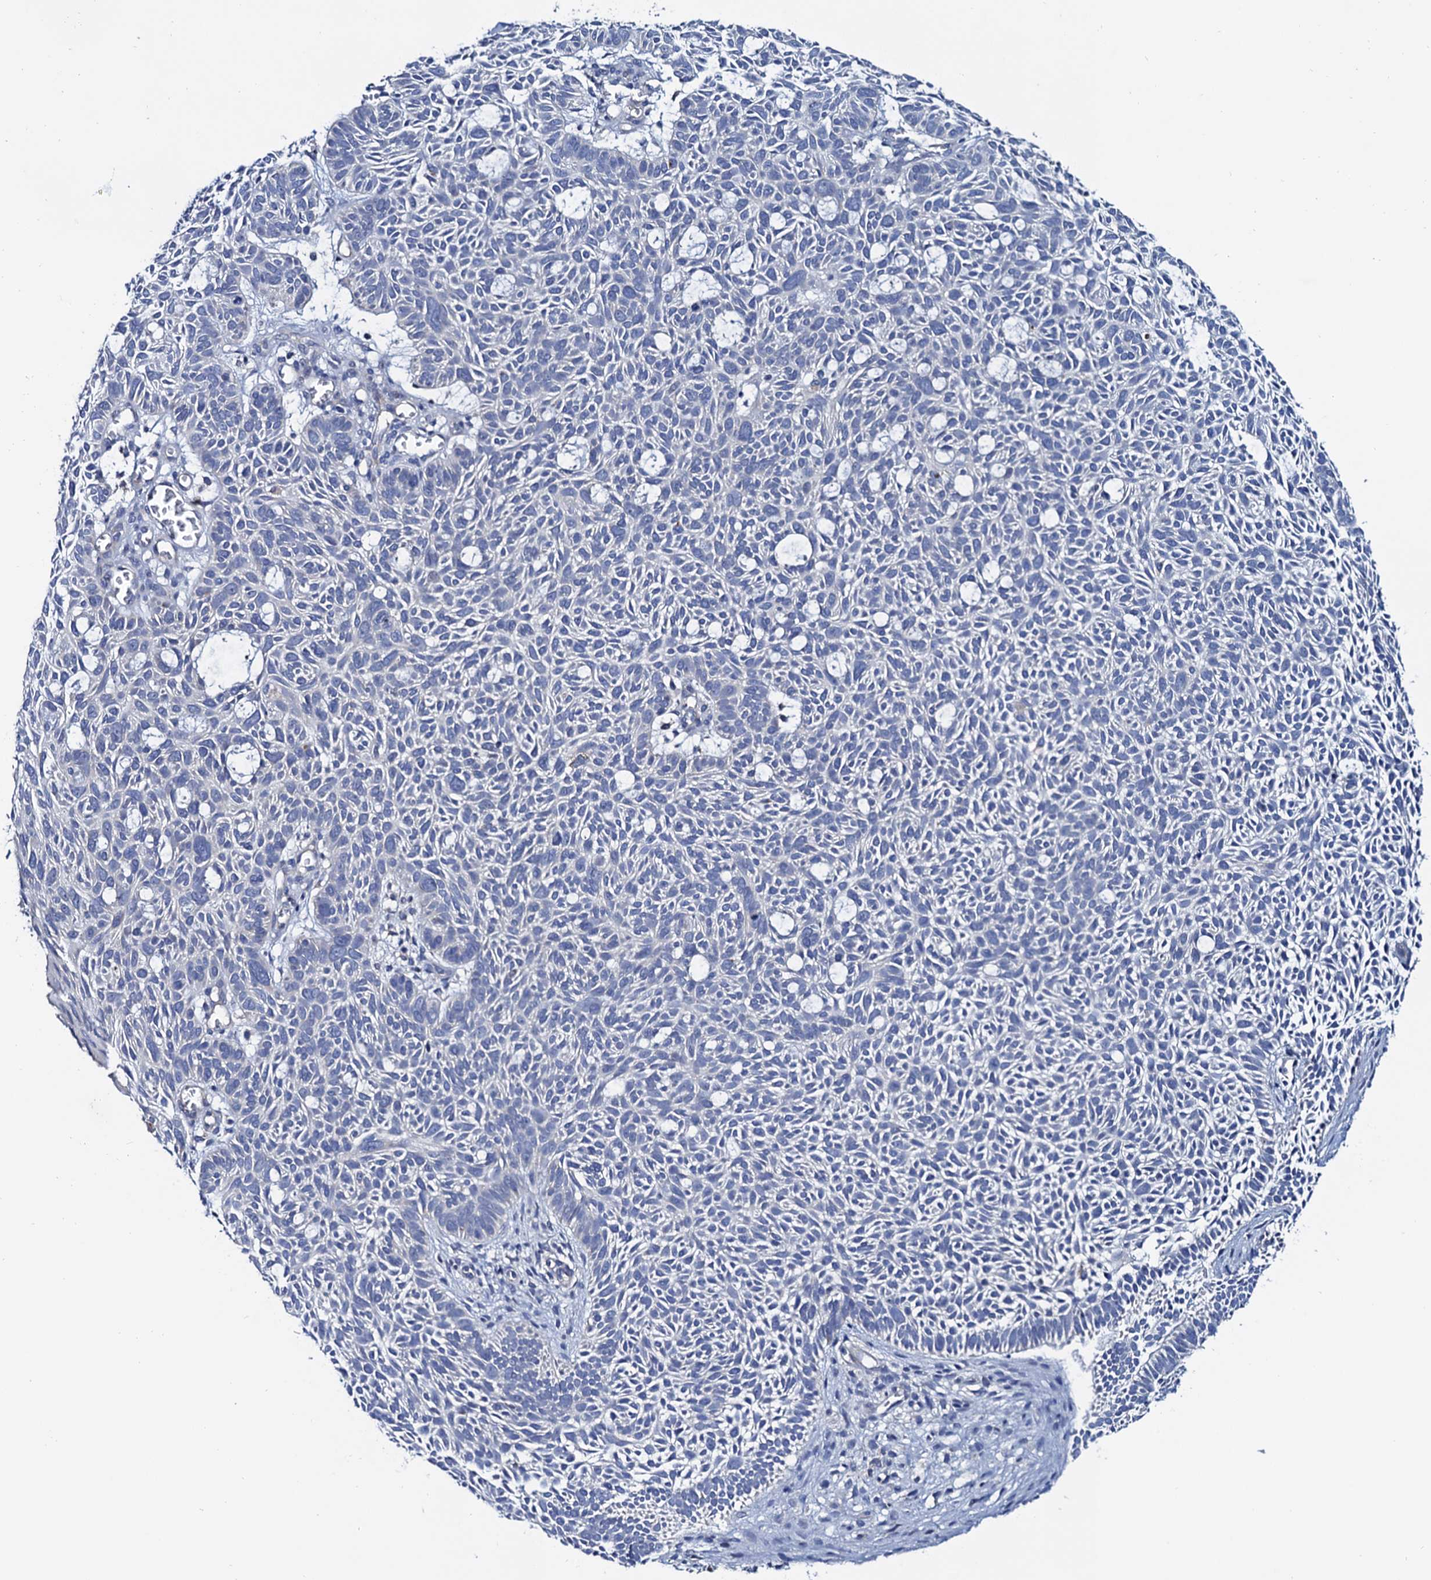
{"staining": {"intensity": "negative", "quantity": "none", "location": "none"}, "tissue": "skin cancer", "cell_type": "Tumor cells", "image_type": "cancer", "snomed": [{"axis": "morphology", "description": "Basal cell carcinoma"}, {"axis": "topography", "description": "Skin"}], "caption": "IHC photomicrograph of skin cancer stained for a protein (brown), which reveals no staining in tumor cells. (DAB IHC with hematoxylin counter stain).", "gene": "MRPL48", "patient": {"sex": "male", "age": 69}}